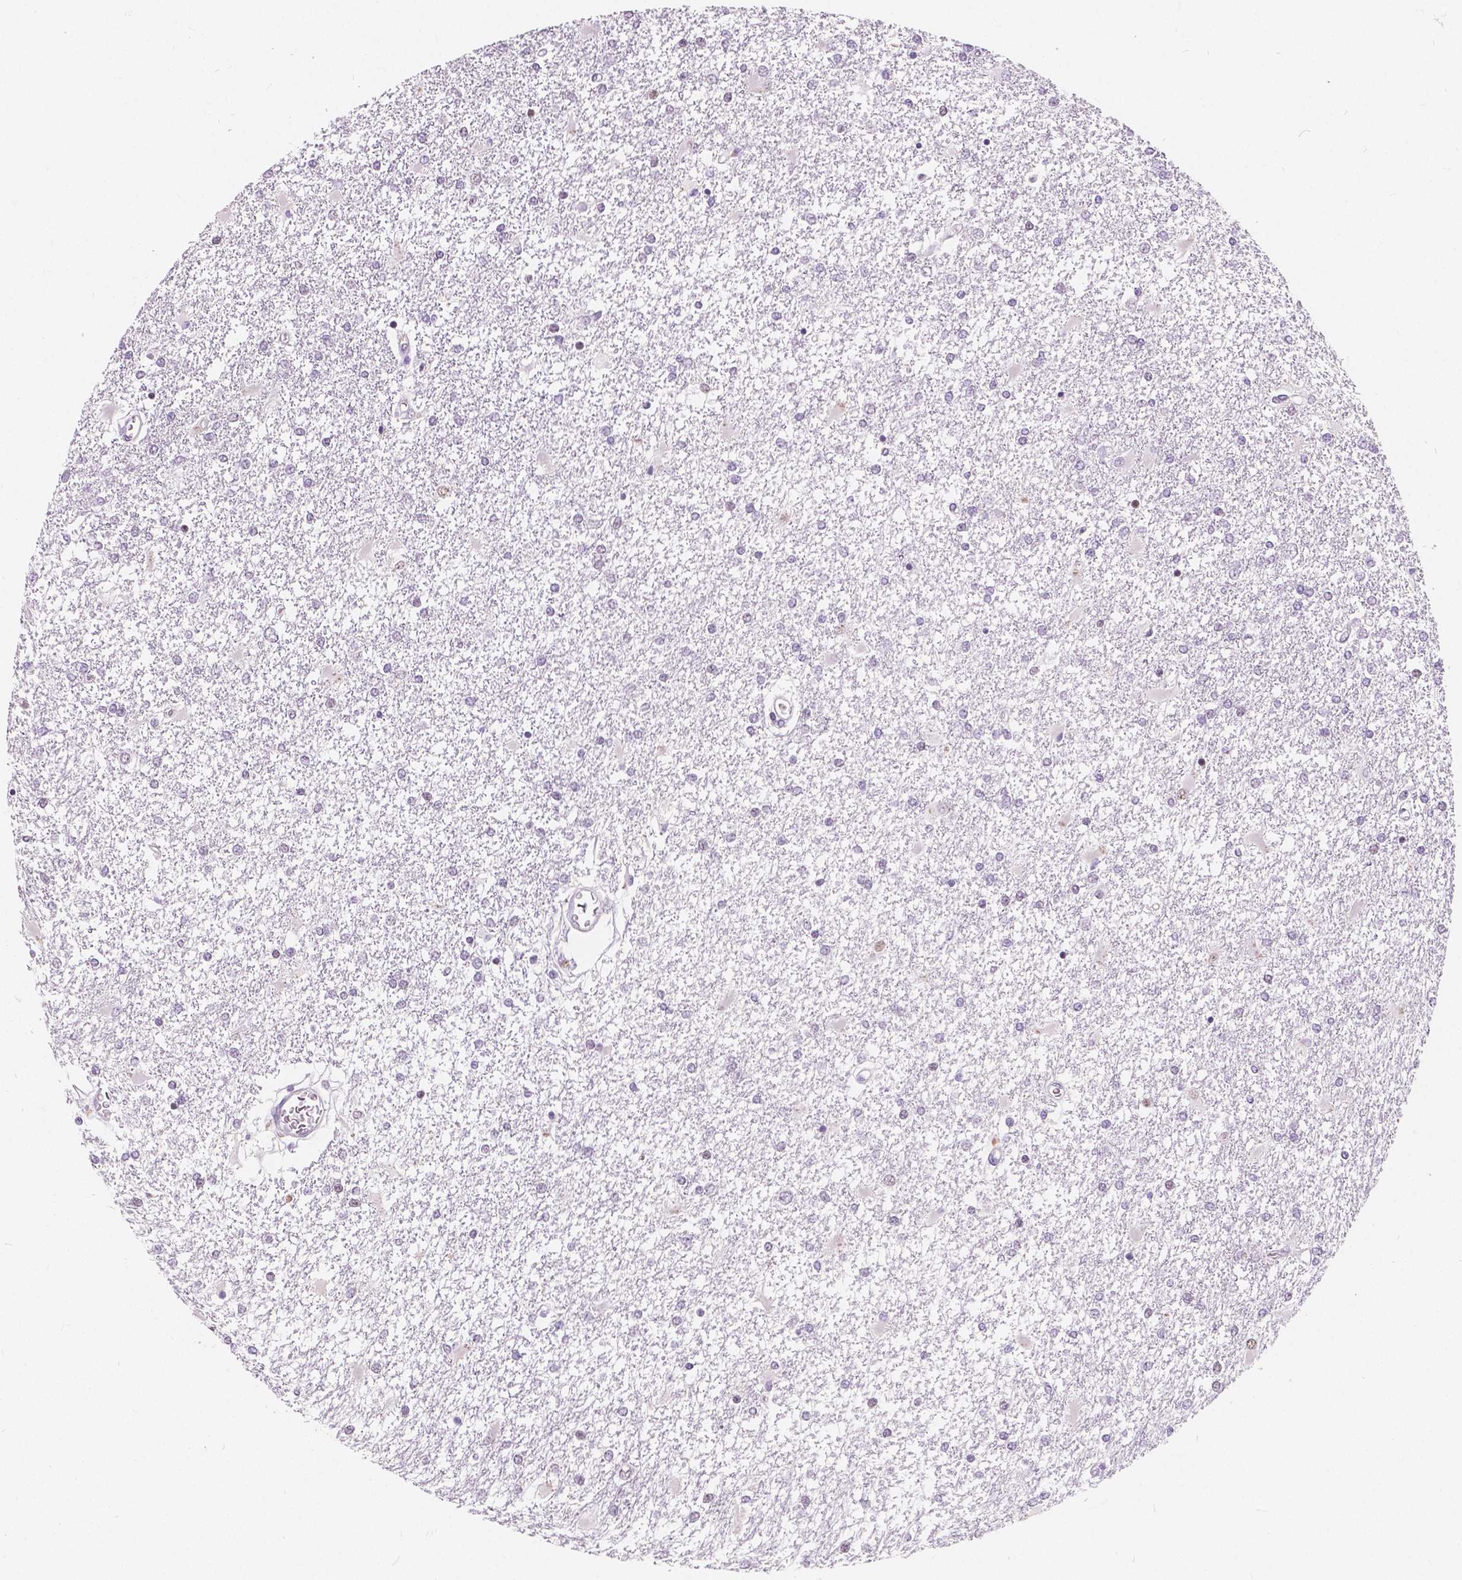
{"staining": {"intensity": "negative", "quantity": "none", "location": "none"}, "tissue": "glioma", "cell_type": "Tumor cells", "image_type": "cancer", "snomed": [{"axis": "morphology", "description": "Glioma, malignant, High grade"}, {"axis": "topography", "description": "Cerebral cortex"}], "caption": "High magnification brightfield microscopy of glioma stained with DAB (brown) and counterstained with hematoxylin (blue): tumor cells show no significant staining.", "gene": "NOLC1", "patient": {"sex": "male", "age": 79}}